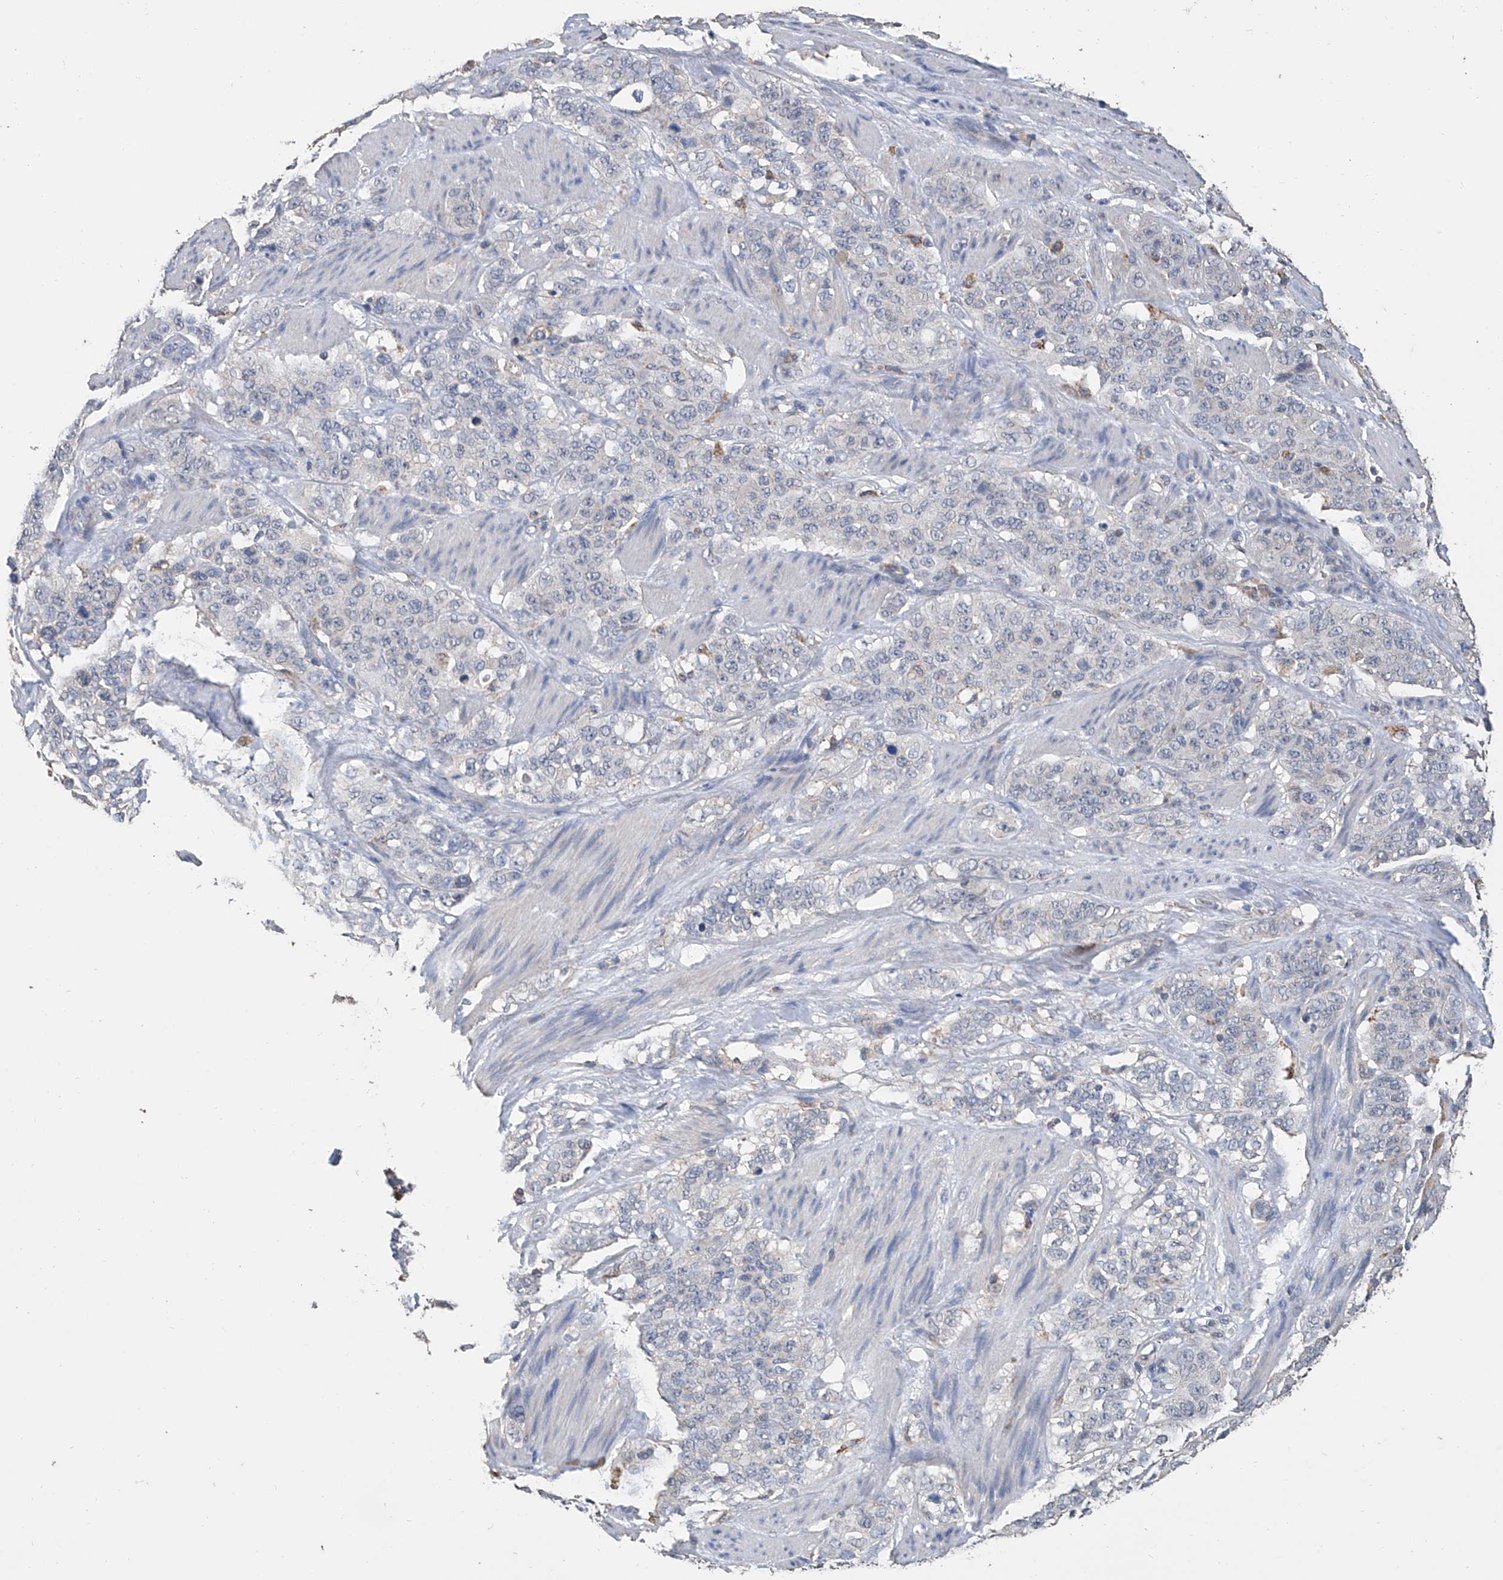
{"staining": {"intensity": "negative", "quantity": "none", "location": "none"}, "tissue": "stomach cancer", "cell_type": "Tumor cells", "image_type": "cancer", "snomed": [{"axis": "morphology", "description": "Adenocarcinoma, NOS"}, {"axis": "topography", "description": "Stomach"}], "caption": "DAB (3,3'-diaminobenzidine) immunohistochemical staining of human stomach cancer (adenocarcinoma) reveals no significant positivity in tumor cells.", "gene": "GPT", "patient": {"sex": "male", "age": 48}}